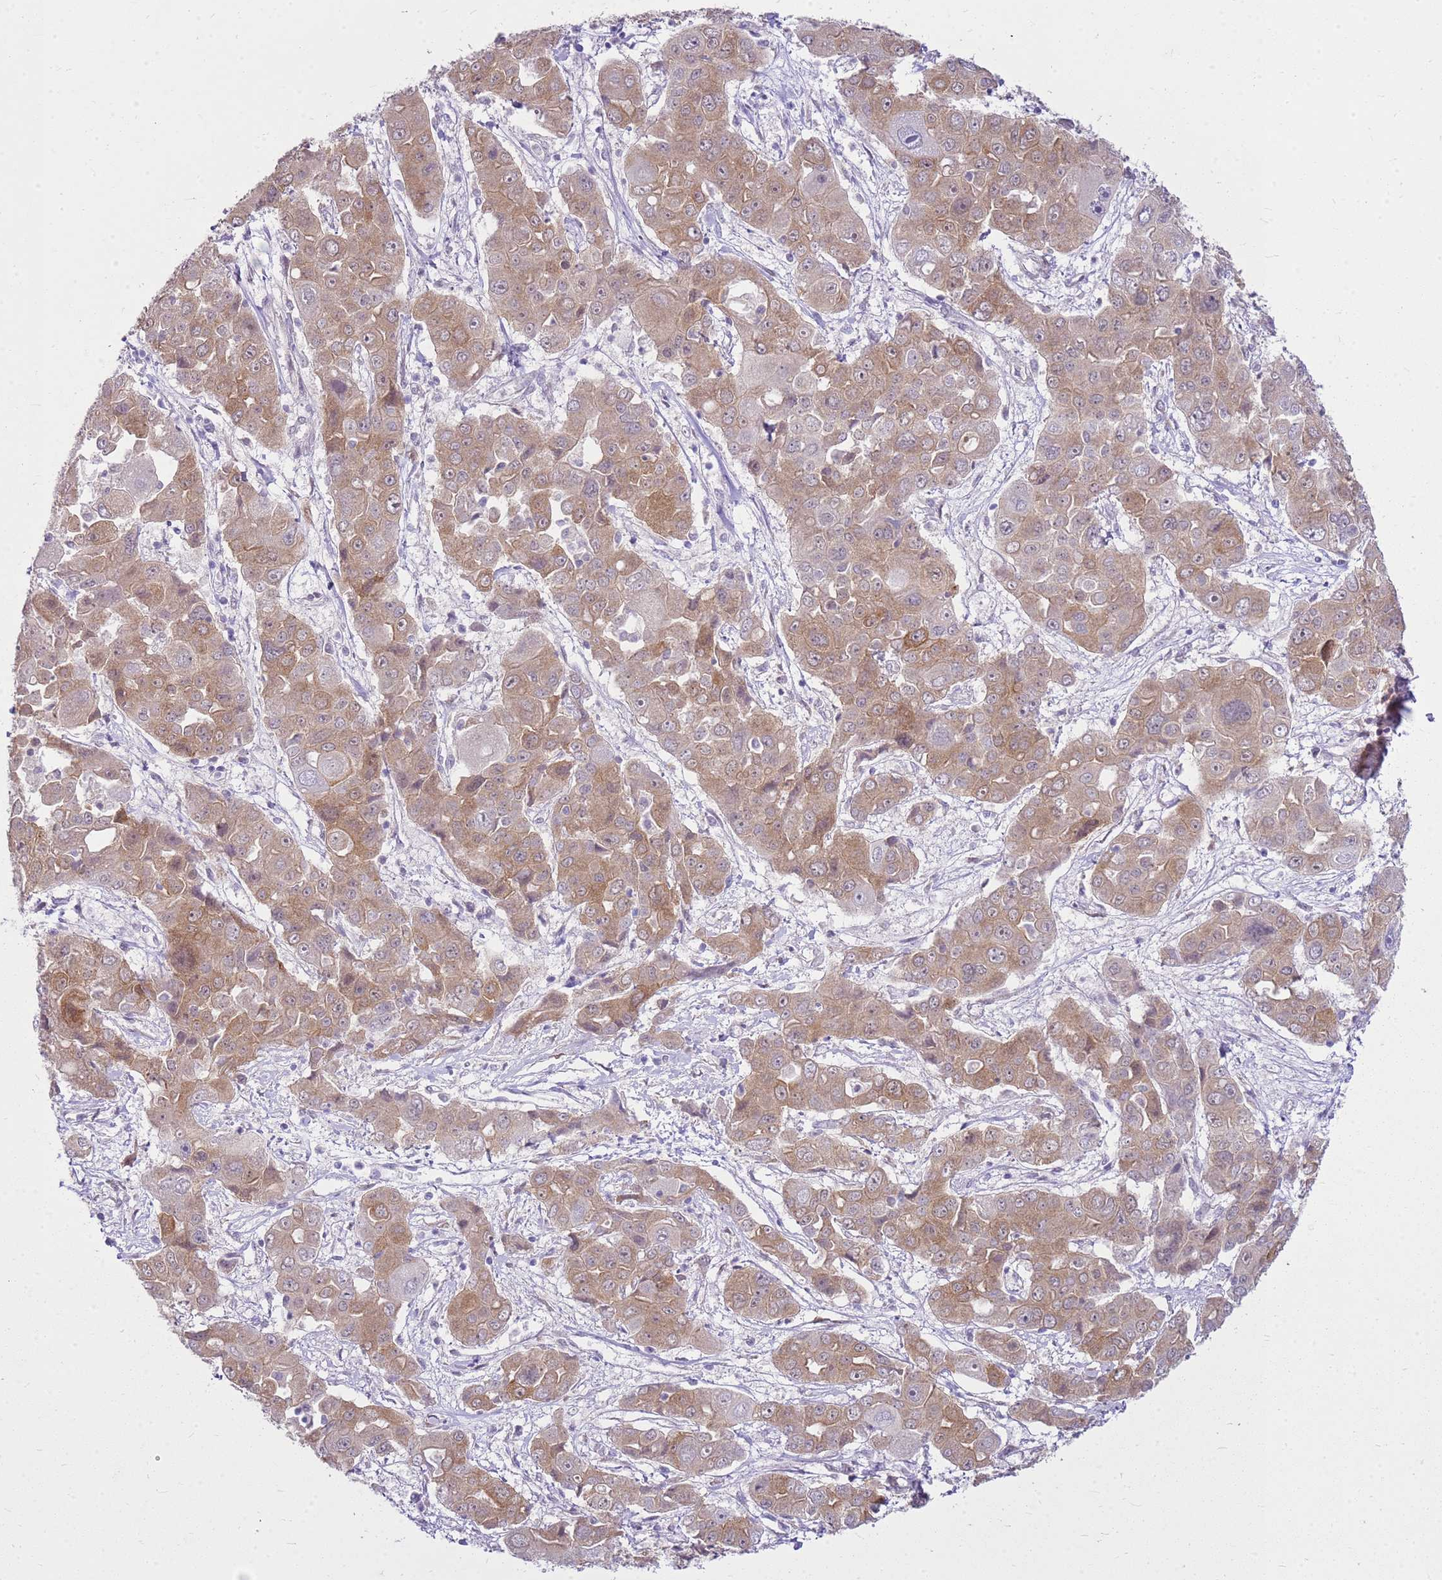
{"staining": {"intensity": "weak", "quantity": ">75%", "location": "cytoplasmic/membranous"}, "tissue": "liver cancer", "cell_type": "Tumor cells", "image_type": "cancer", "snomed": [{"axis": "morphology", "description": "Cholangiocarcinoma"}, {"axis": "topography", "description": "Liver"}], "caption": "Protein analysis of liver cancer (cholangiocarcinoma) tissue exhibits weak cytoplasmic/membranous positivity in approximately >75% of tumor cells.", "gene": "HSPB1", "patient": {"sex": "male", "age": 67}}